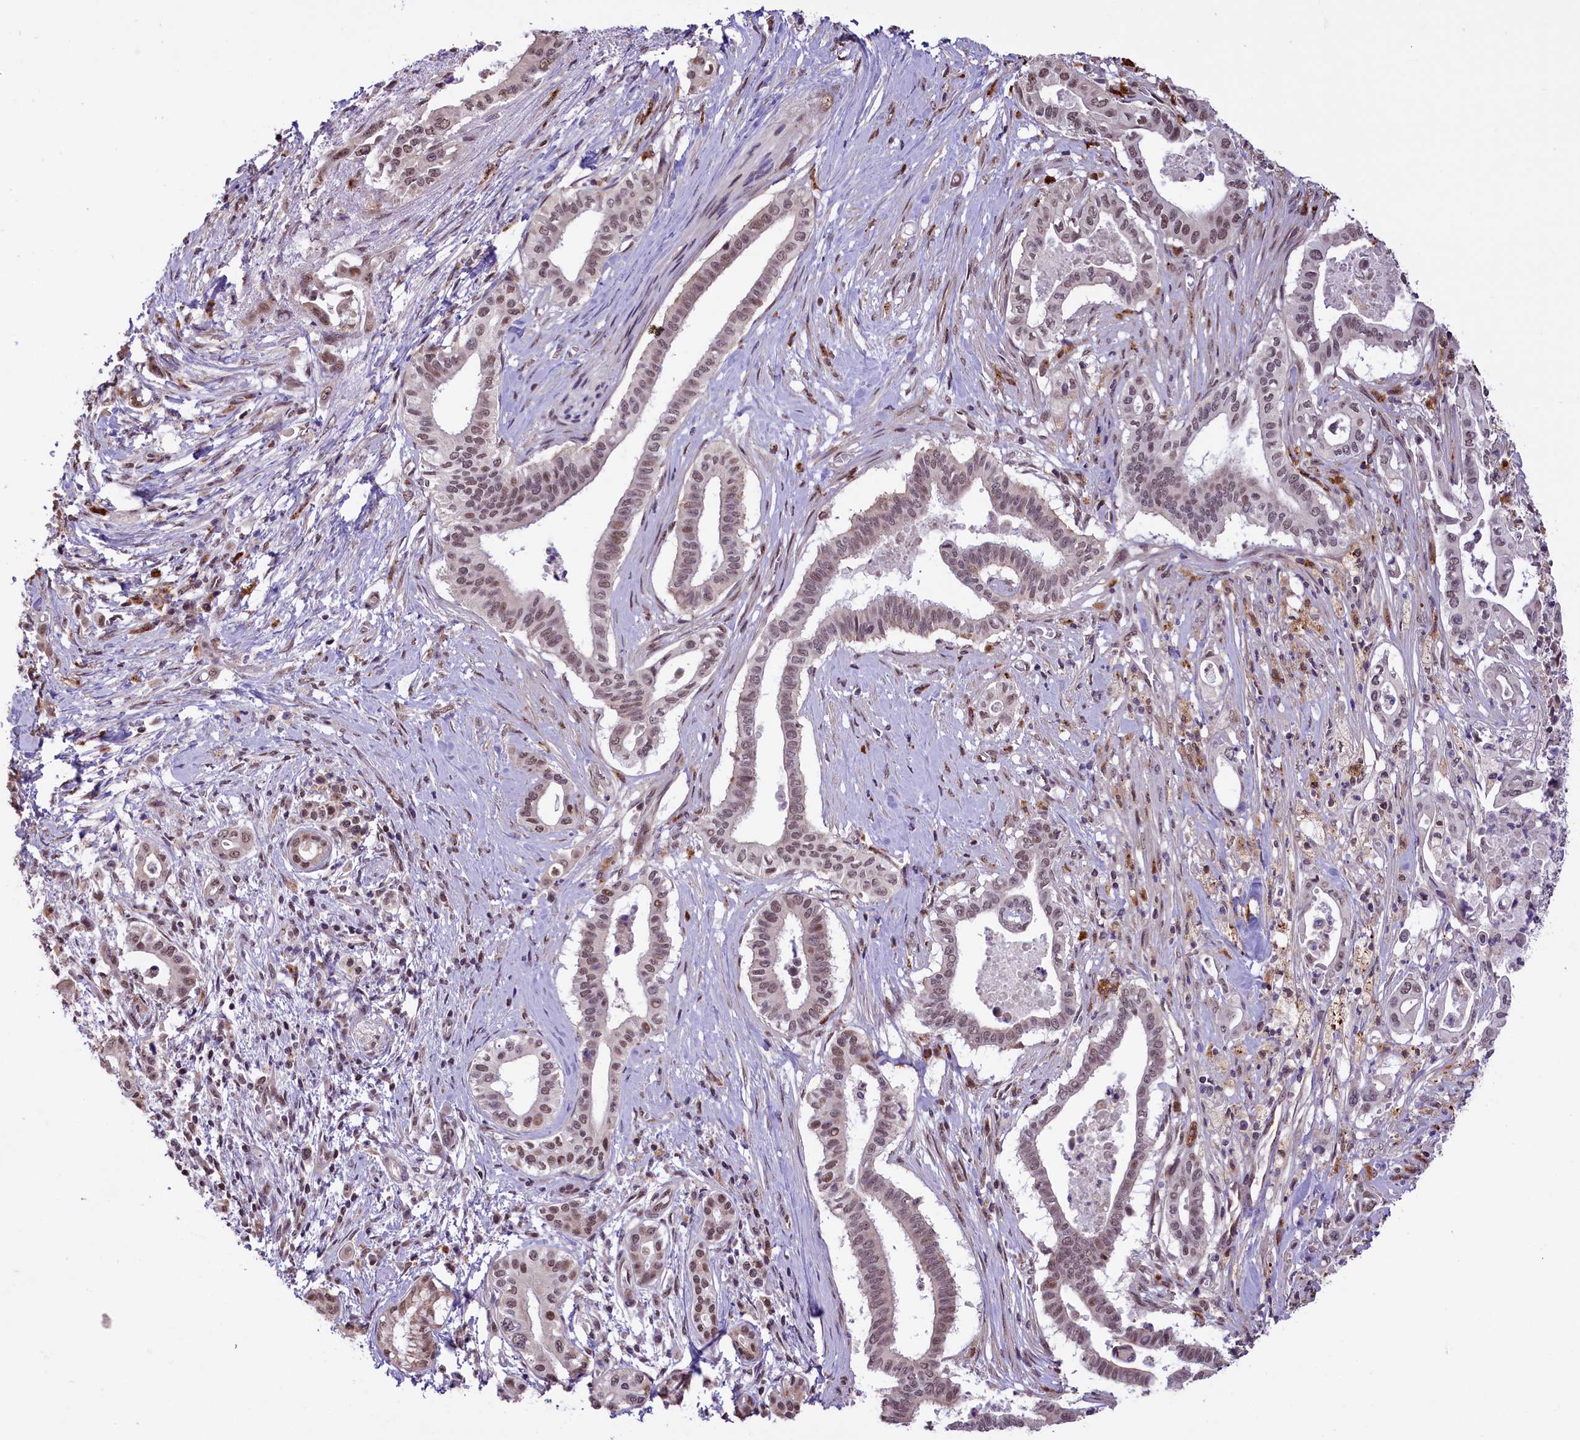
{"staining": {"intensity": "weak", "quantity": ">75%", "location": "nuclear"}, "tissue": "pancreatic cancer", "cell_type": "Tumor cells", "image_type": "cancer", "snomed": [{"axis": "morphology", "description": "Adenocarcinoma, NOS"}, {"axis": "topography", "description": "Pancreas"}], "caption": "There is low levels of weak nuclear staining in tumor cells of pancreatic cancer, as demonstrated by immunohistochemical staining (brown color).", "gene": "MRPL54", "patient": {"sex": "female", "age": 77}}